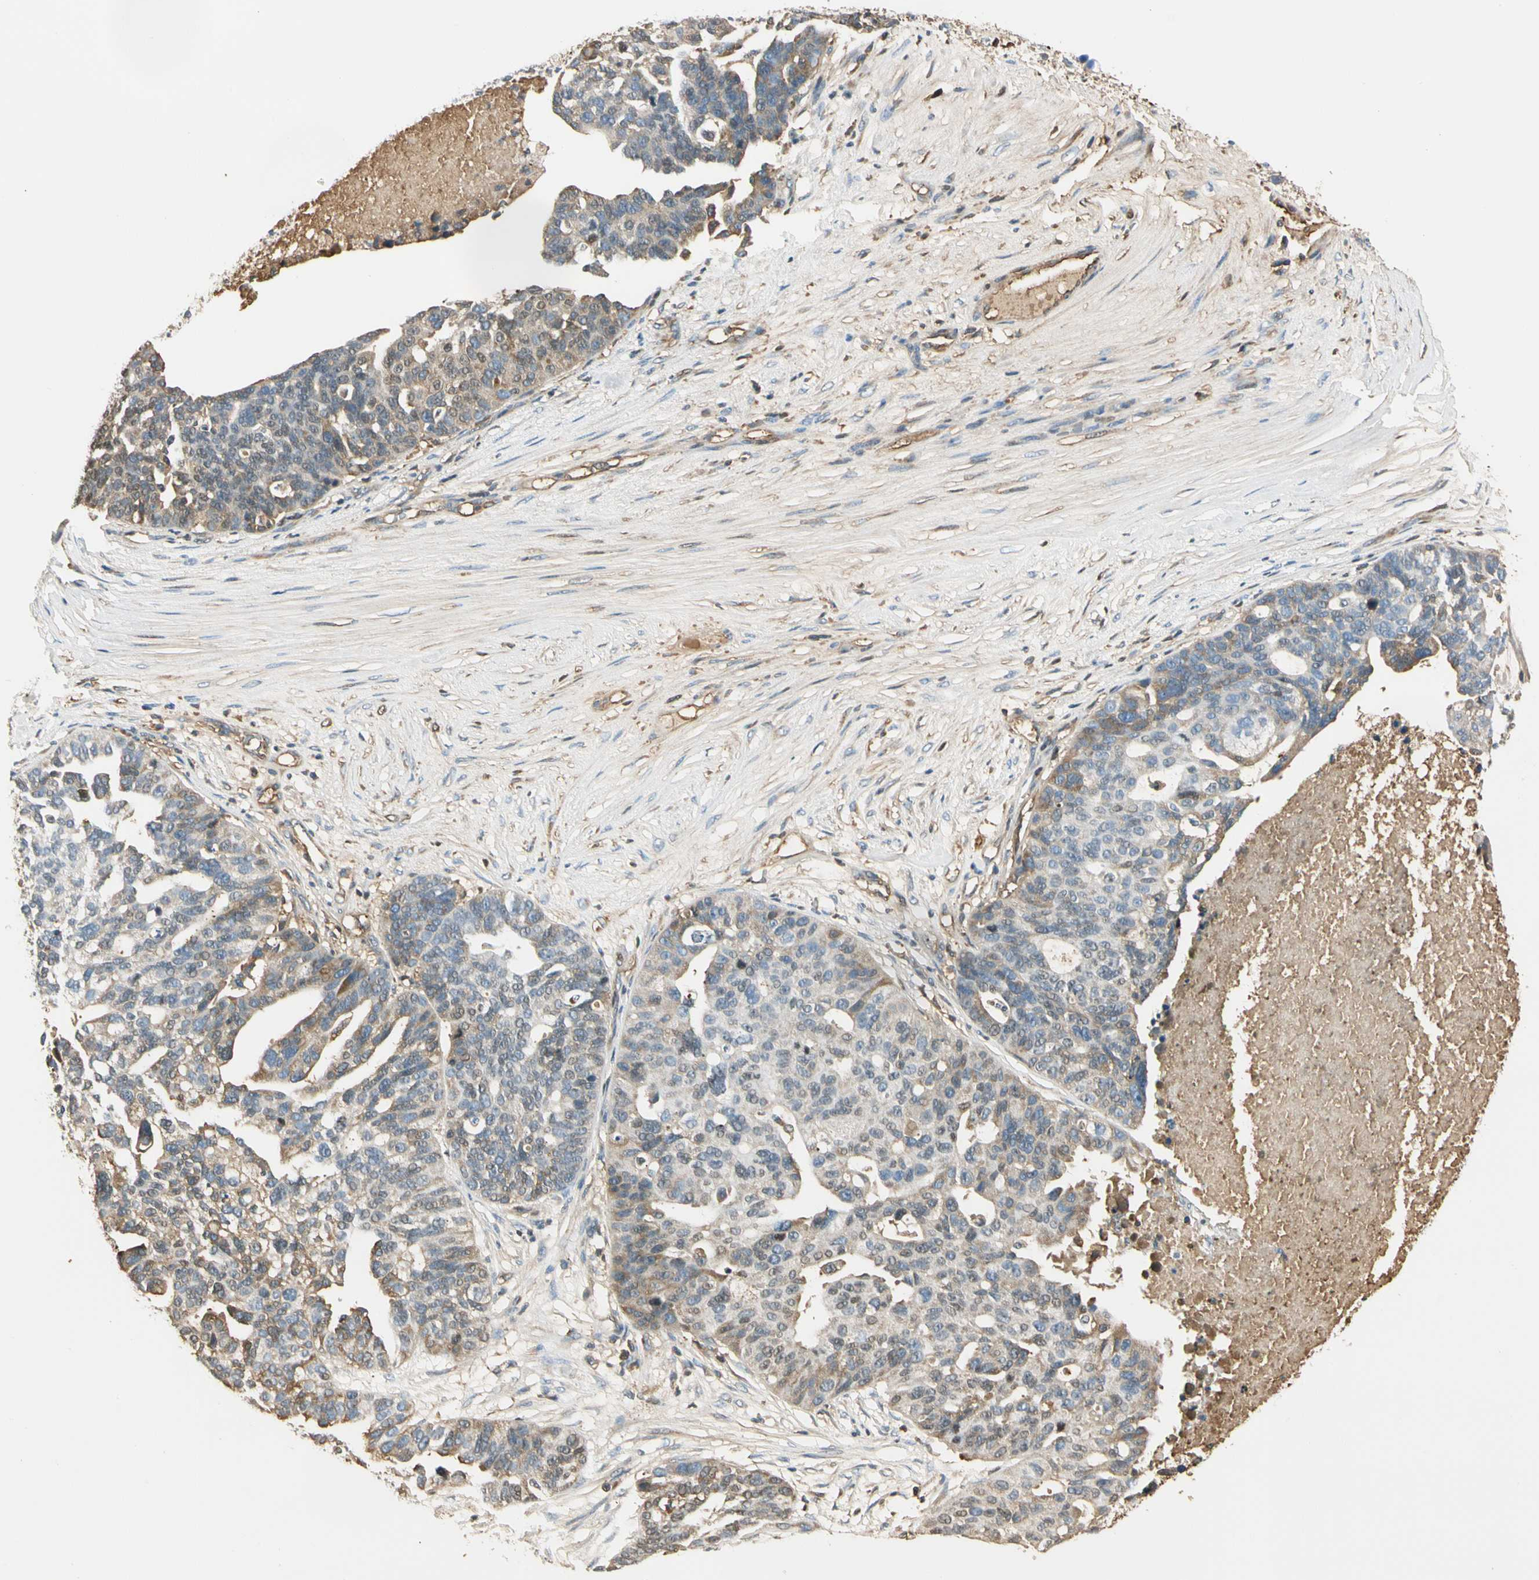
{"staining": {"intensity": "moderate", "quantity": "25%-75%", "location": "cytoplasmic/membranous,nuclear"}, "tissue": "ovarian cancer", "cell_type": "Tumor cells", "image_type": "cancer", "snomed": [{"axis": "morphology", "description": "Cystadenocarcinoma, serous, NOS"}, {"axis": "topography", "description": "Ovary"}], "caption": "Immunohistochemistry (IHC) histopathology image of serous cystadenocarcinoma (ovarian) stained for a protein (brown), which displays medium levels of moderate cytoplasmic/membranous and nuclear staining in about 25%-75% of tumor cells.", "gene": "LAMB3", "patient": {"sex": "female", "age": 59}}